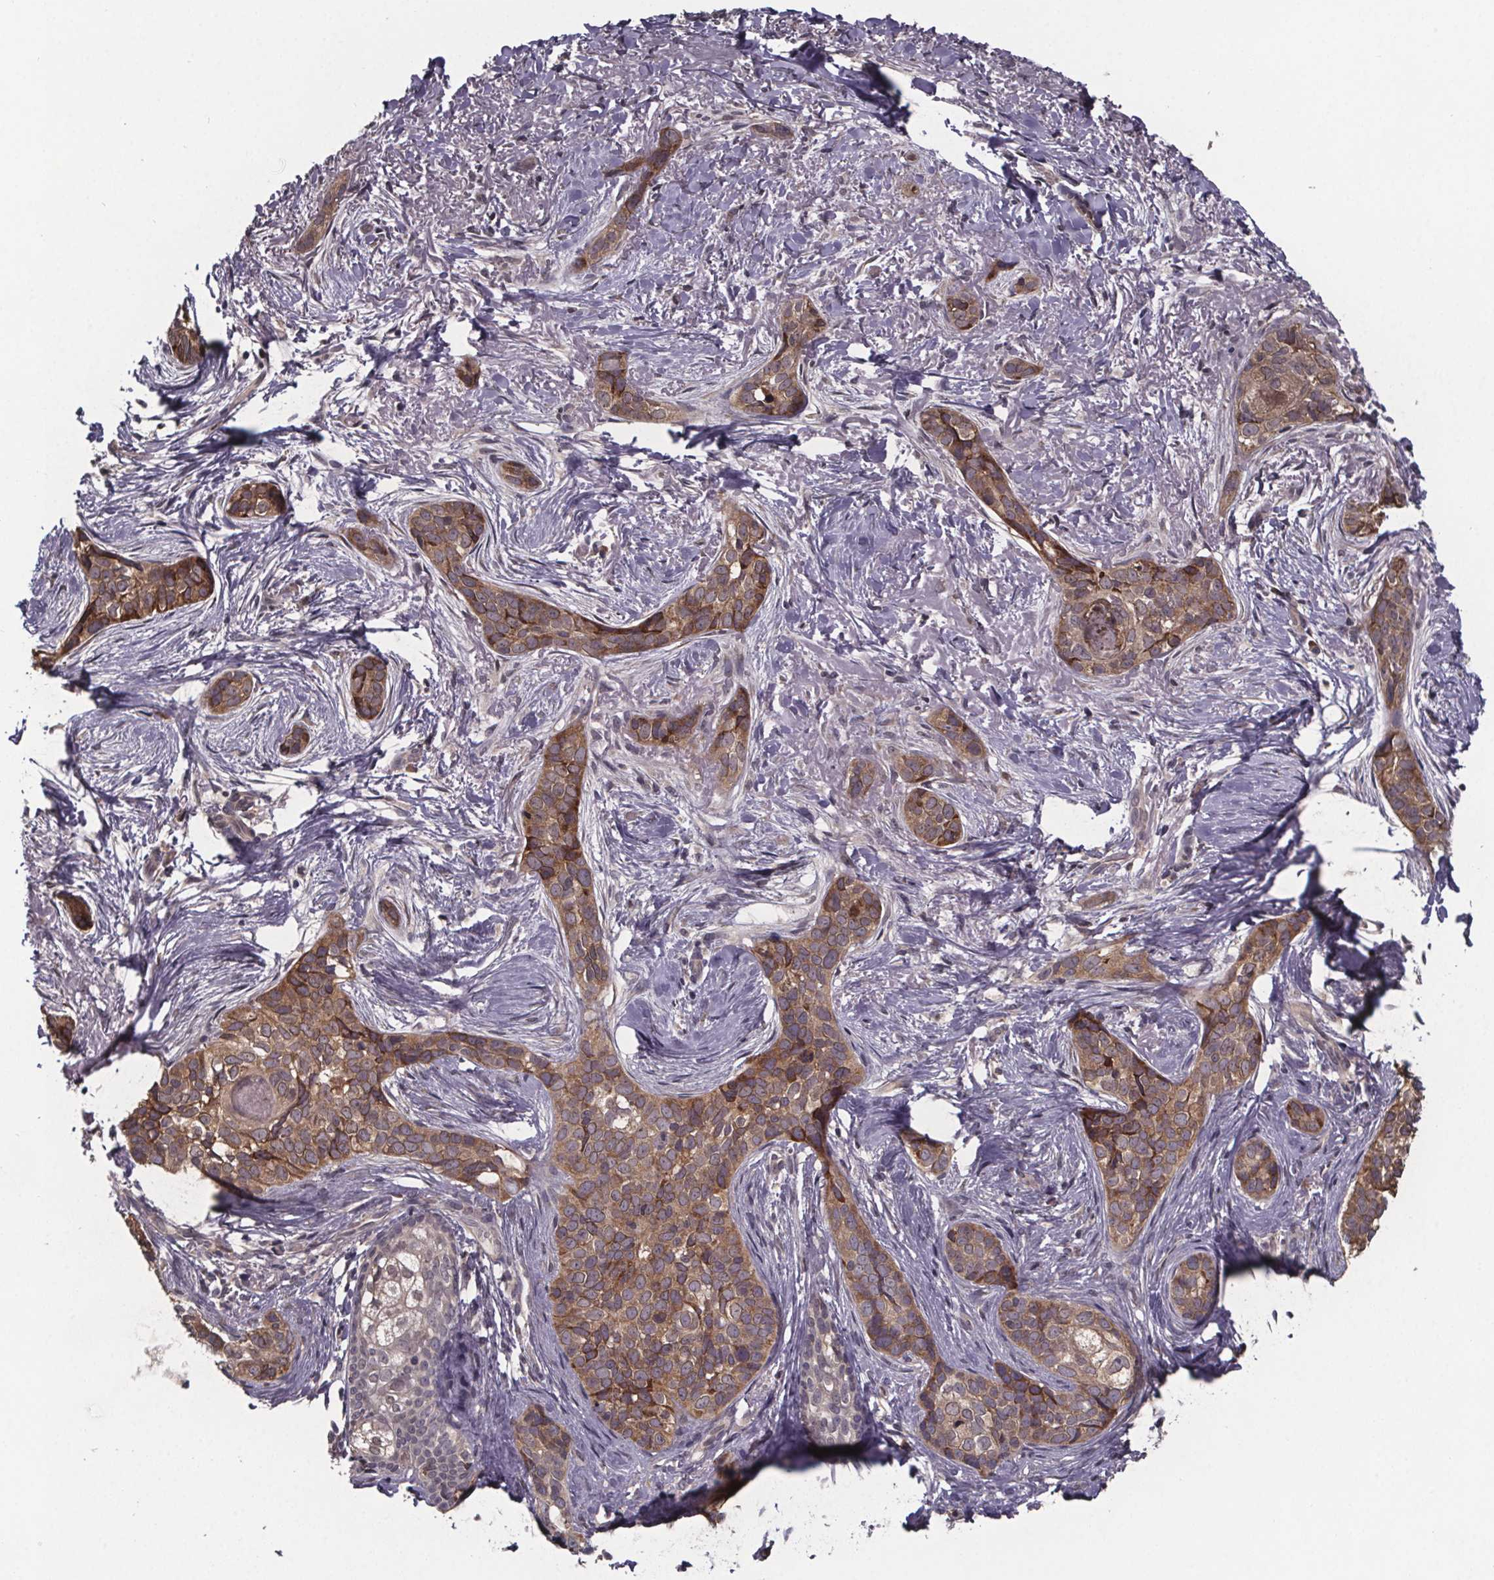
{"staining": {"intensity": "moderate", "quantity": ">75%", "location": "cytoplasmic/membranous"}, "tissue": "skin cancer", "cell_type": "Tumor cells", "image_type": "cancer", "snomed": [{"axis": "morphology", "description": "Basal cell carcinoma"}, {"axis": "topography", "description": "Skin"}], "caption": "Immunohistochemistry staining of basal cell carcinoma (skin), which displays medium levels of moderate cytoplasmic/membranous staining in approximately >75% of tumor cells indicating moderate cytoplasmic/membranous protein expression. The staining was performed using DAB (brown) for protein detection and nuclei were counterstained in hematoxylin (blue).", "gene": "SAT1", "patient": {"sex": "male", "age": 87}}